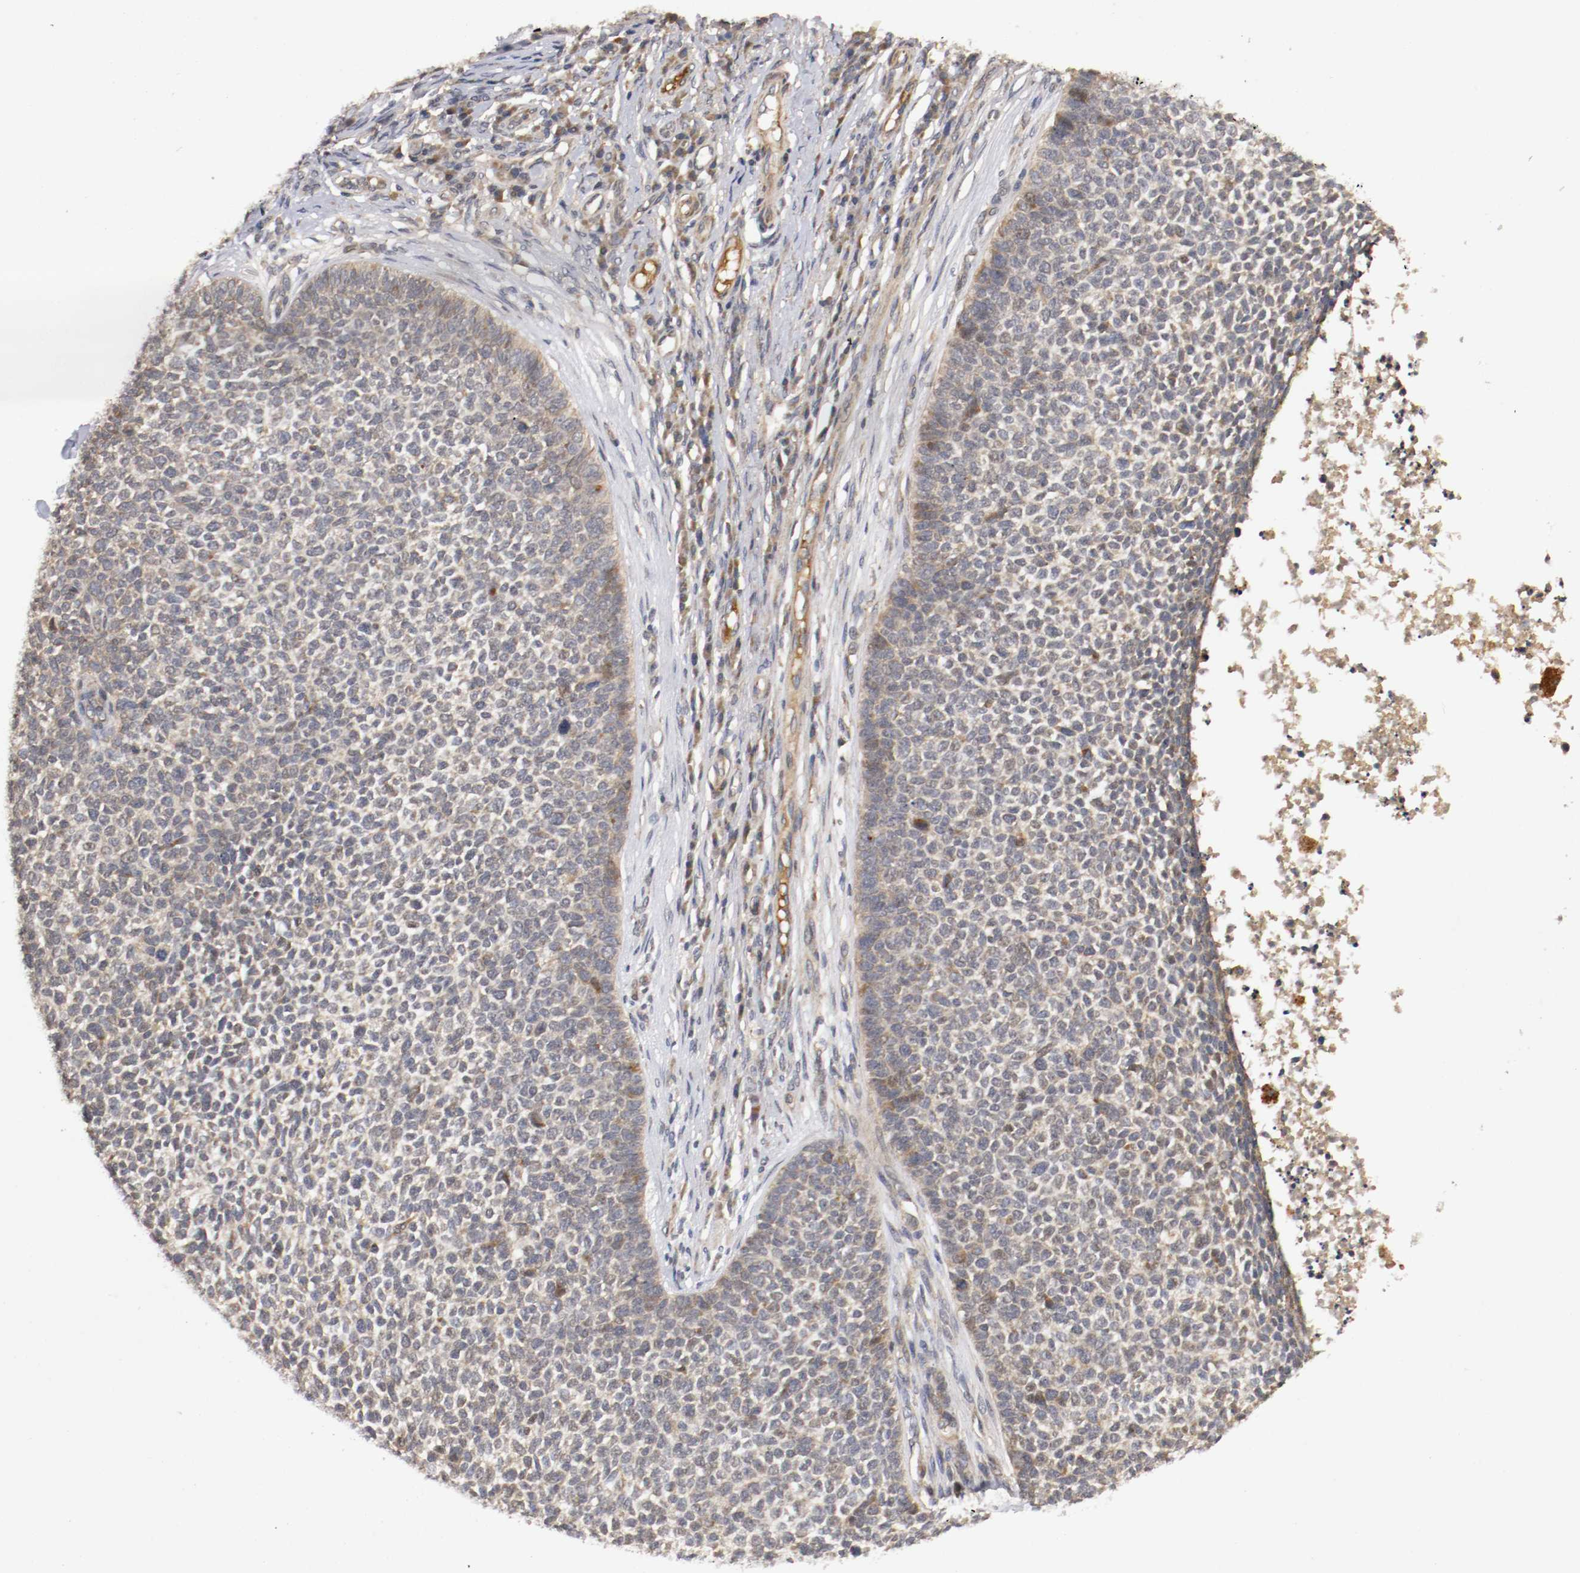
{"staining": {"intensity": "negative", "quantity": "none", "location": "none"}, "tissue": "skin cancer", "cell_type": "Tumor cells", "image_type": "cancer", "snomed": [{"axis": "morphology", "description": "Basal cell carcinoma"}, {"axis": "topography", "description": "Skin"}], "caption": "A micrograph of skin cancer stained for a protein demonstrates no brown staining in tumor cells.", "gene": "TNFRSF1B", "patient": {"sex": "female", "age": 84}}